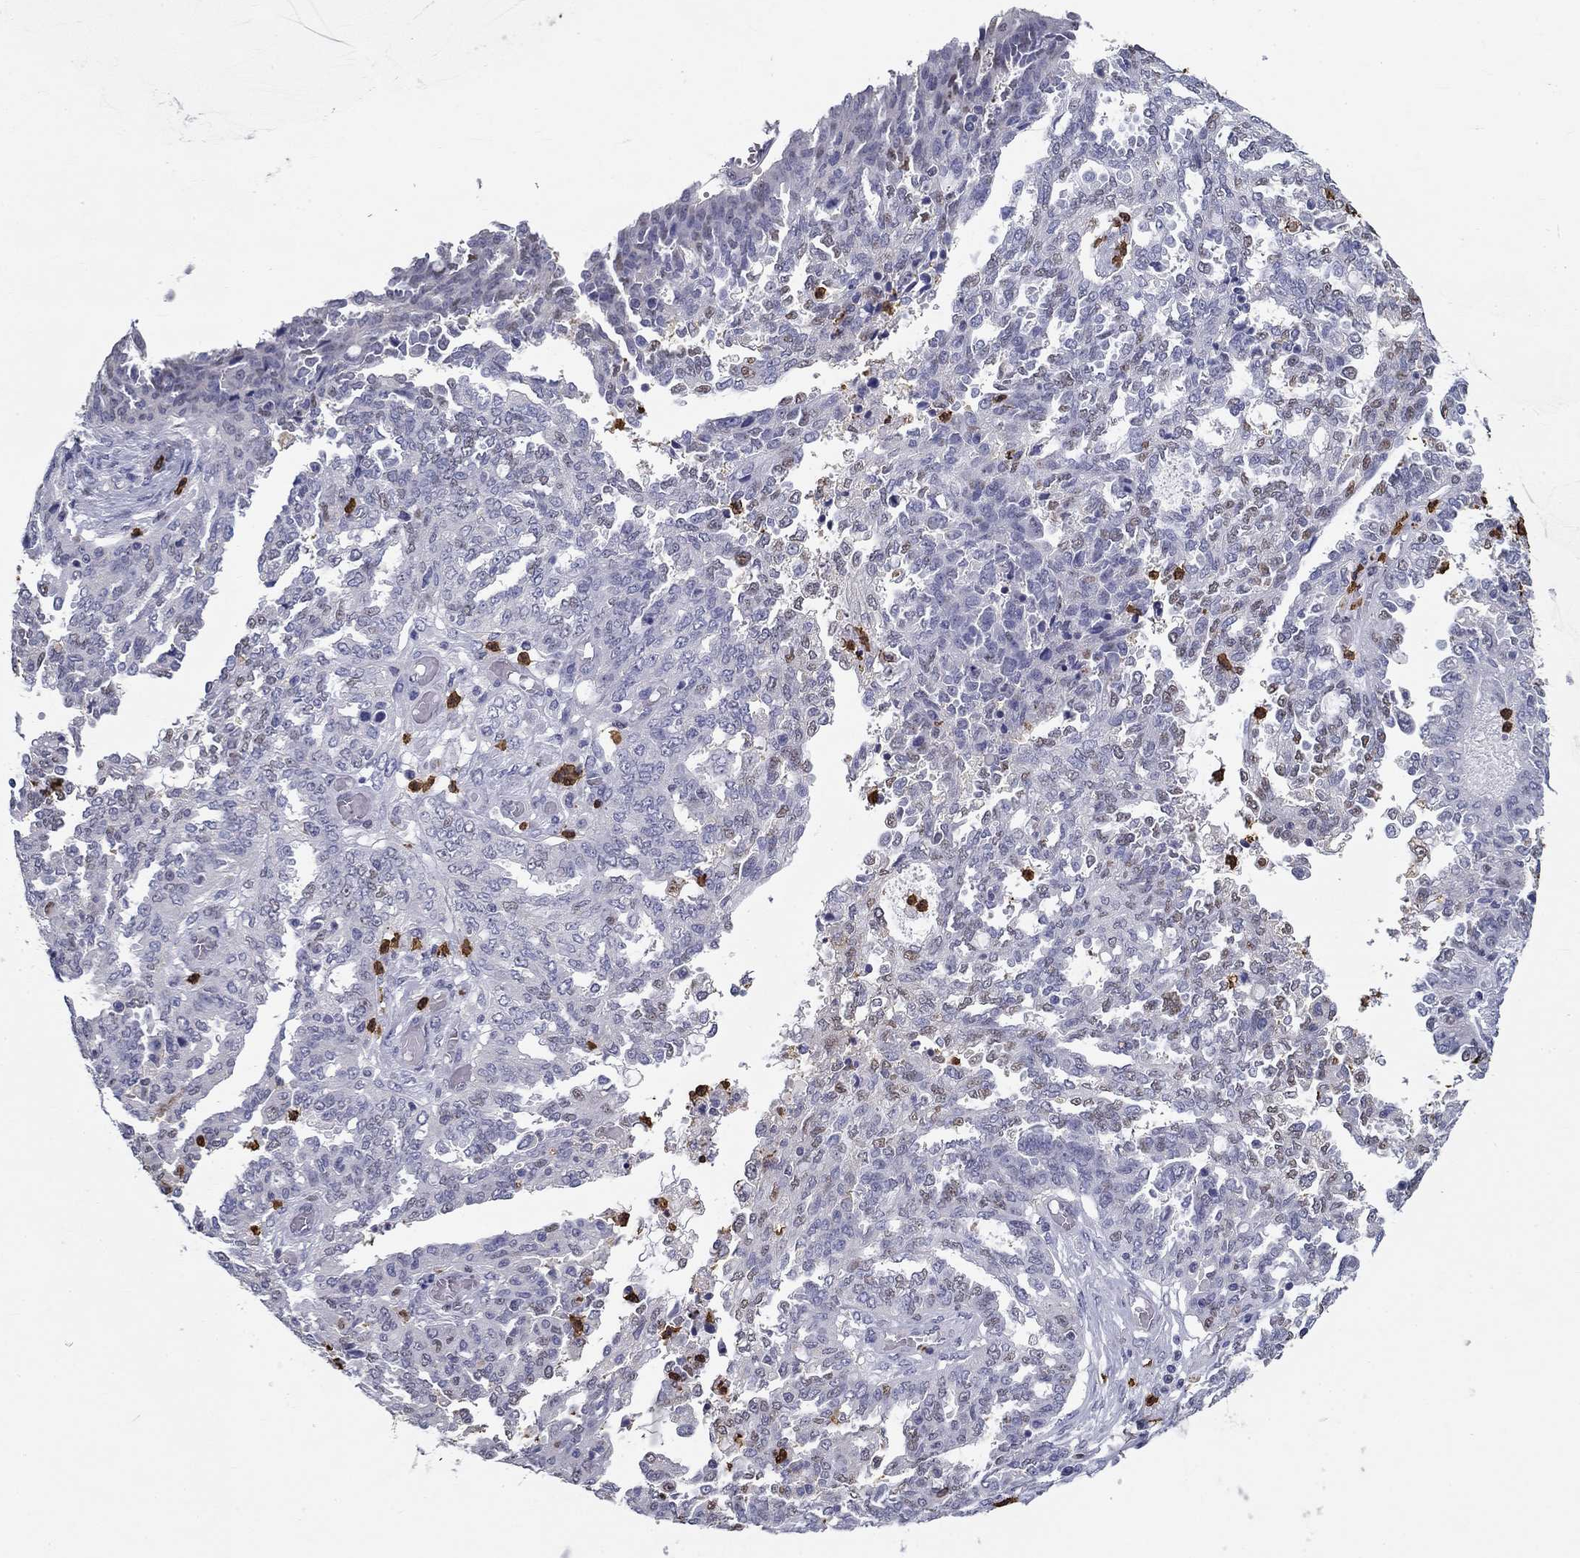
{"staining": {"intensity": "negative", "quantity": "none", "location": "none"}, "tissue": "ovarian cancer", "cell_type": "Tumor cells", "image_type": "cancer", "snomed": [{"axis": "morphology", "description": "Cystadenocarcinoma, serous, NOS"}, {"axis": "topography", "description": "Ovary"}], "caption": "Immunohistochemistry (IHC) of ovarian cancer displays no staining in tumor cells.", "gene": "IGSF8", "patient": {"sex": "female", "age": 67}}